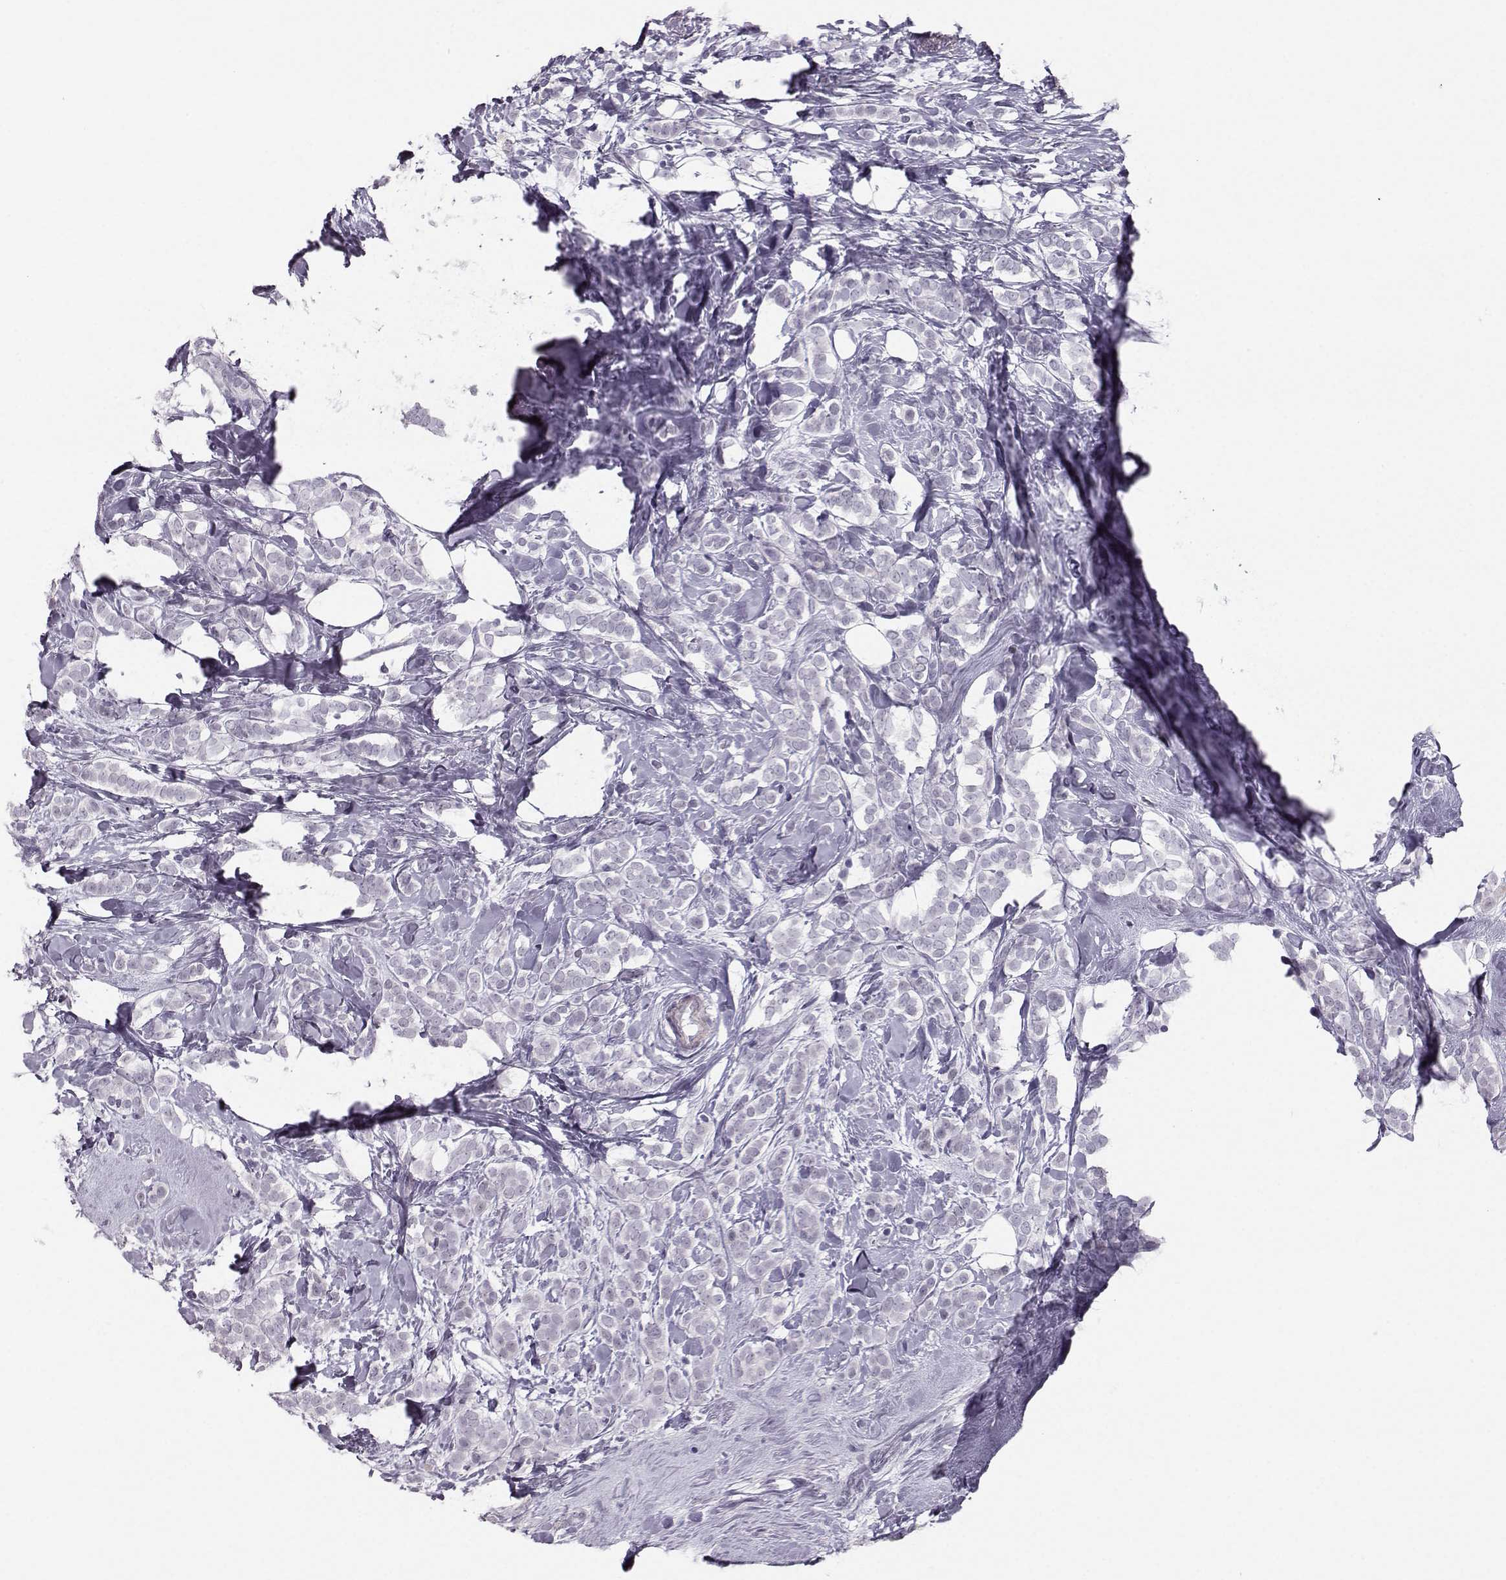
{"staining": {"intensity": "negative", "quantity": "none", "location": "none"}, "tissue": "breast cancer", "cell_type": "Tumor cells", "image_type": "cancer", "snomed": [{"axis": "morphology", "description": "Lobular carcinoma"}, {"axis": "topography", "description": "Breast"}], "caption": "This is an immunohistochemistry photomicrograph of human breast cancer. There is no positivity in tumor cells.", "gene": "CASR", "patient": {"sex": "female", "age": 49}}